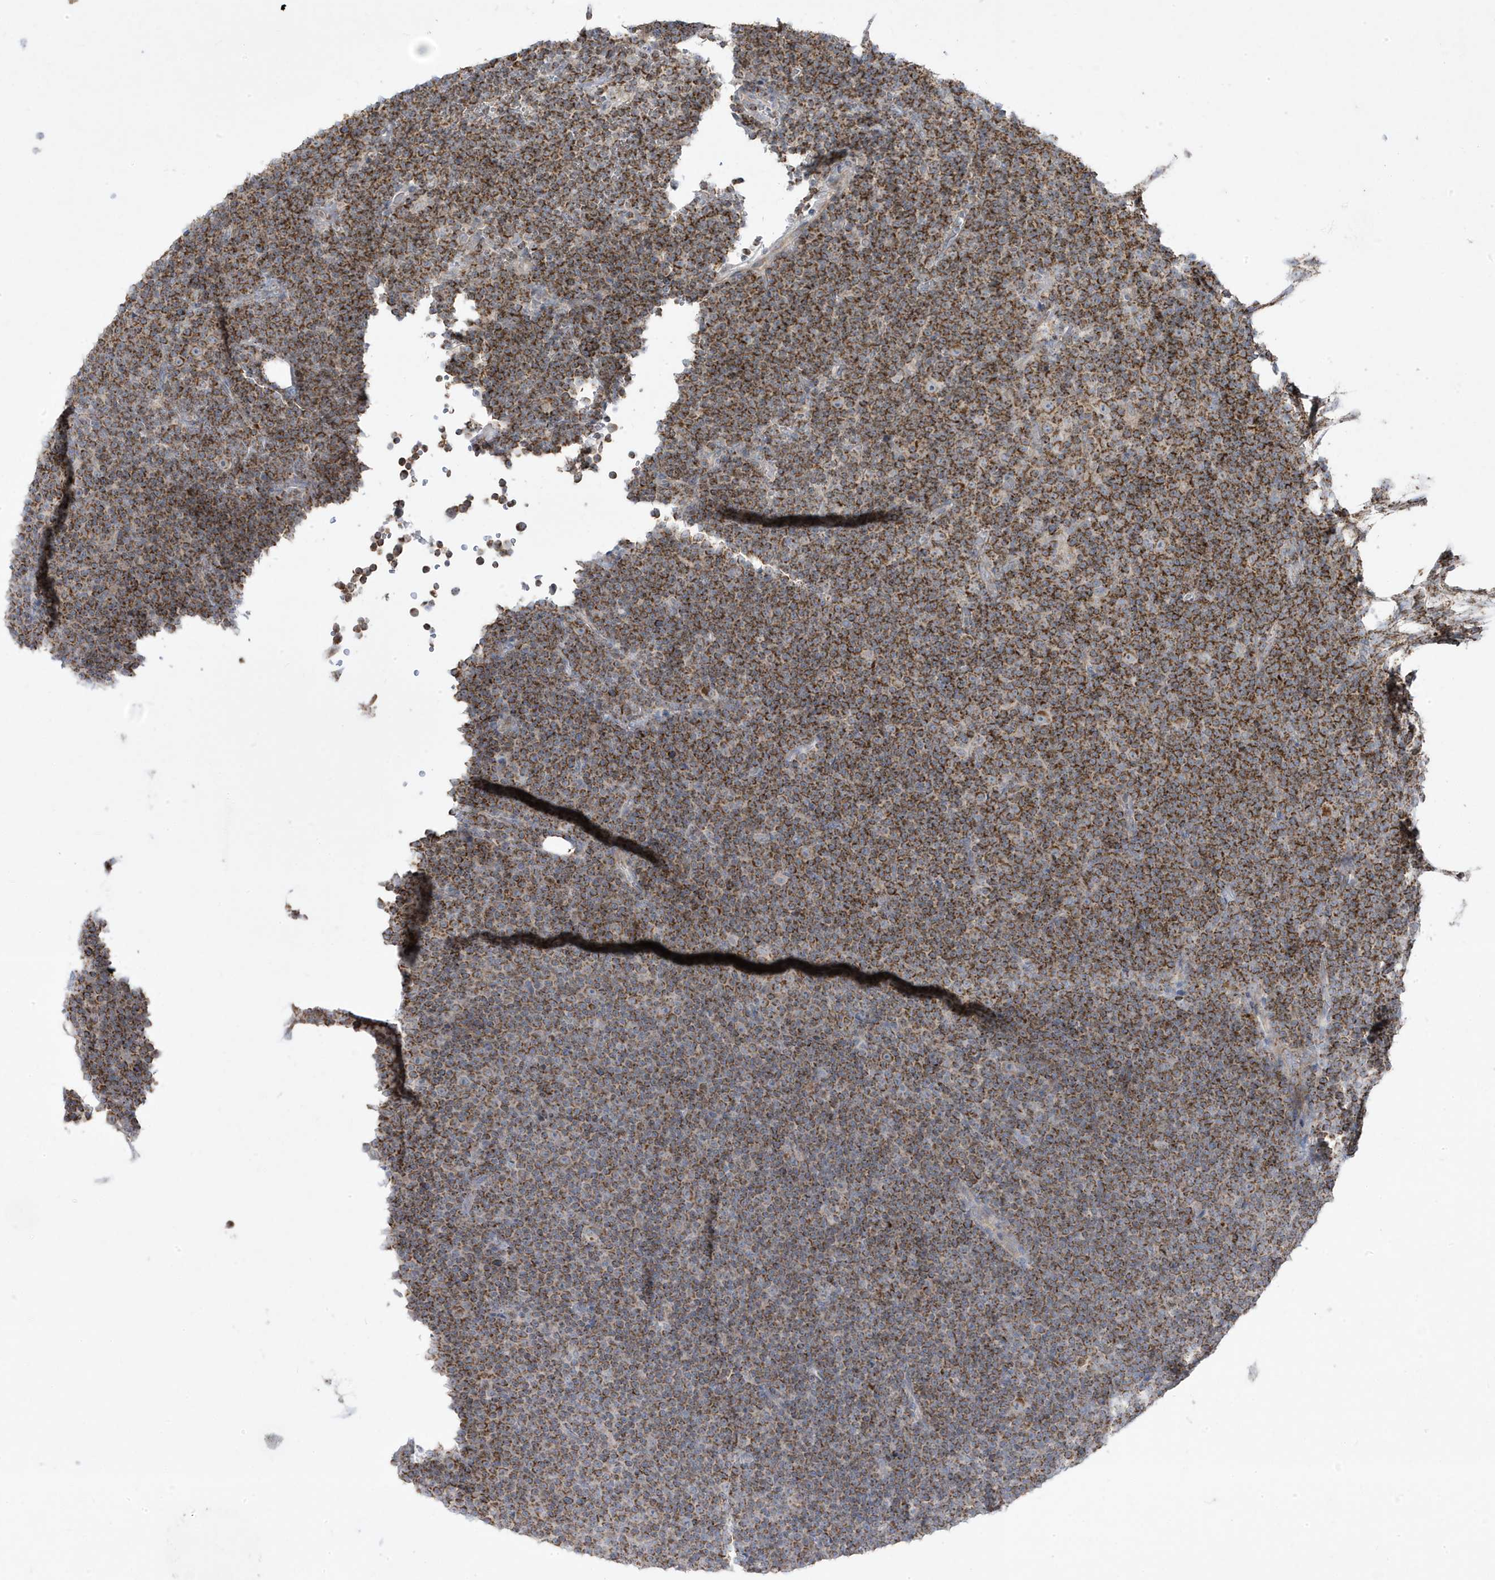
{"staining": {"intensity": "moderate", "quantity": ">75%", "location": "cytoplasmic/membranous"}, "tissue": "lymphoma", "cell_type": "Tumor cells", "image_type": "cancer", "snomed": [{"axis": "morphology", "description": "Malignant lymphoma, non-Hodgkin's type, Low grade"}, {"axis": "topography", "description": "Lymph node"}], "caption": "Lymphoma stained for a protein exhibits moderate cytoplasmic/membranous positivity in tumor cells.", "gene": "ADAMTSL3", "patient": {"sex": "female", "age": 67}}